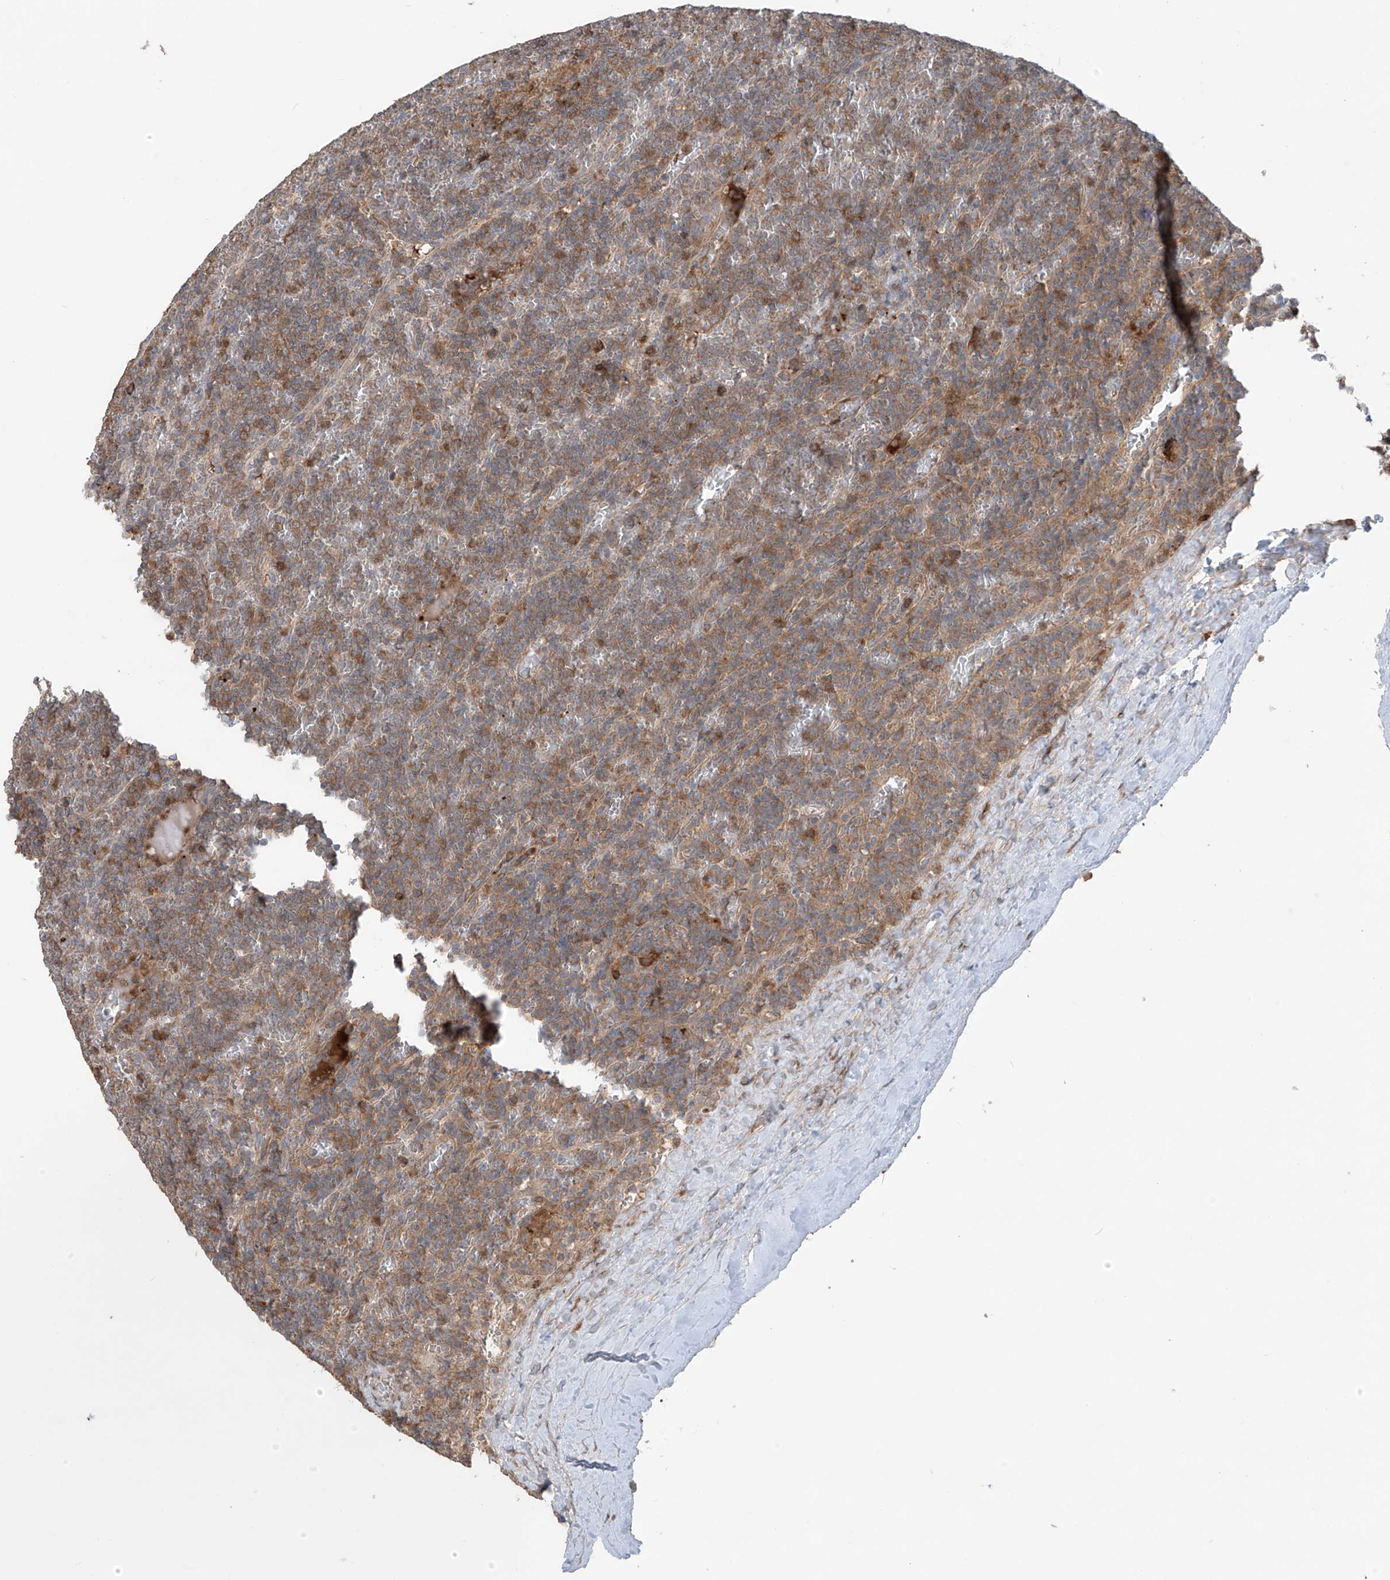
{"staining": {"intensity": "moderate", "quantity": ">75%", "location": "cytoplasmic/membranous"}, "tissue": "lymphoma", "cell_type": "Tumor cells", "image_type": "cancer", "snomed": [{"axis": "morphology", "description": "Malignant lymphoma, non-Hodgkin's type, Low grade"}, {"axis": "topography", "description": "Spleen"}], "caption": "Lymphoma tissue demonstrates moderate cytoplasmic/membranous positivity in approximately >75% of tumor cells Using DAB (3,3'-diaminobenzidine) (brown) and hematoxylin (blue) stains, captured at high magnification using brightfield microscopy.", "gene": "SAMD3", "patient": {"sex": "female", "age": 19}}